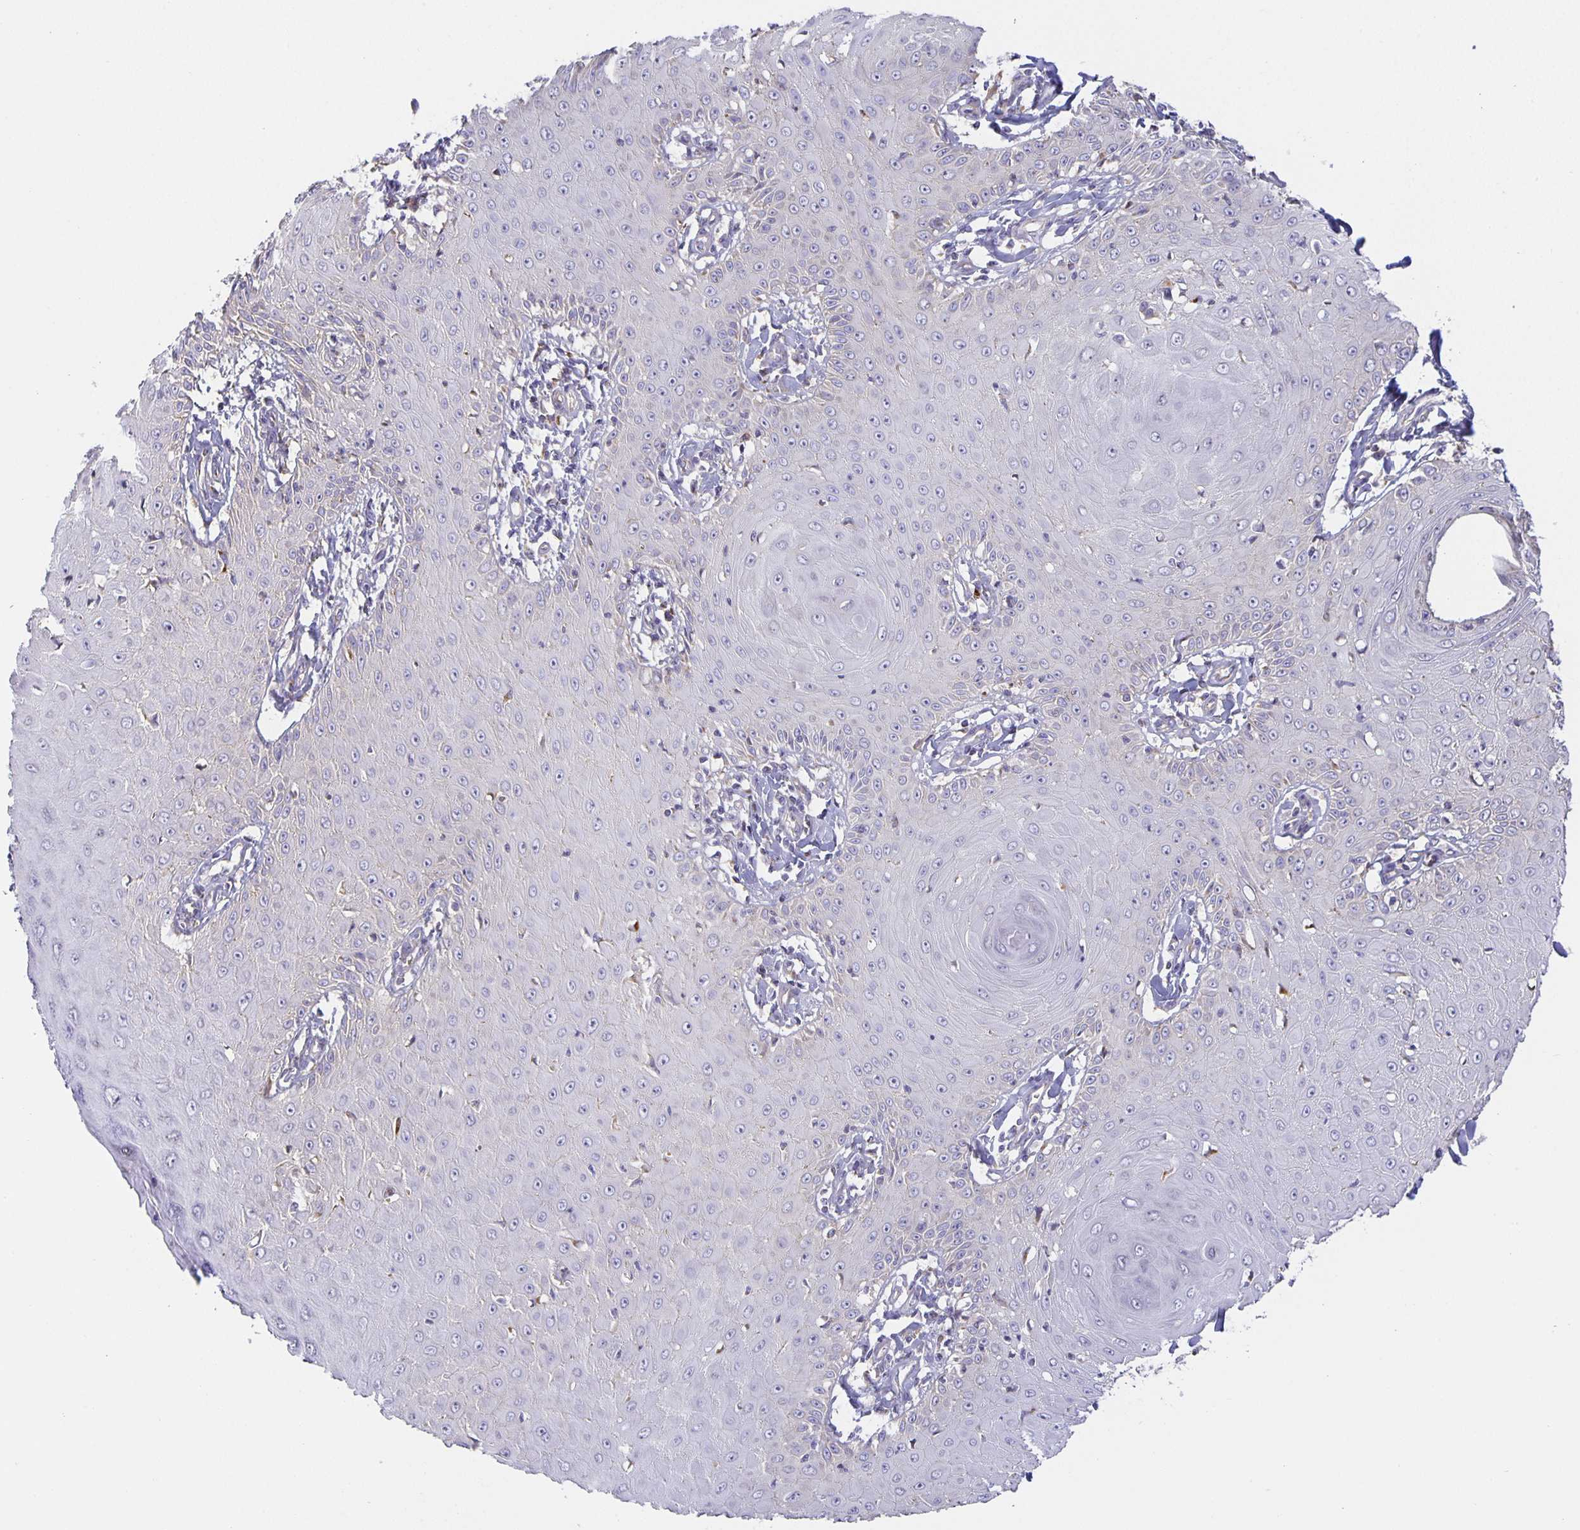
{"staining": {"intensity": "negative", "quantity": "none", "location": "none"}, "tissue": "skin cancer", "cell_type": "Tumor cells", "image_type": "cancer", "snomed": [{"axis": "morphology", "description": "Squamous cell carcinoma, NOS"}, {"axis": "topography", "description": "Skin"}], "caption": "IHC micrograph of human squamous cell carcinoma (skin) stained for a protein (brown), which shows no positivity in tumor cells.", "gene": "FLRT3", "patient": {"sex": "male", "age": 70}}